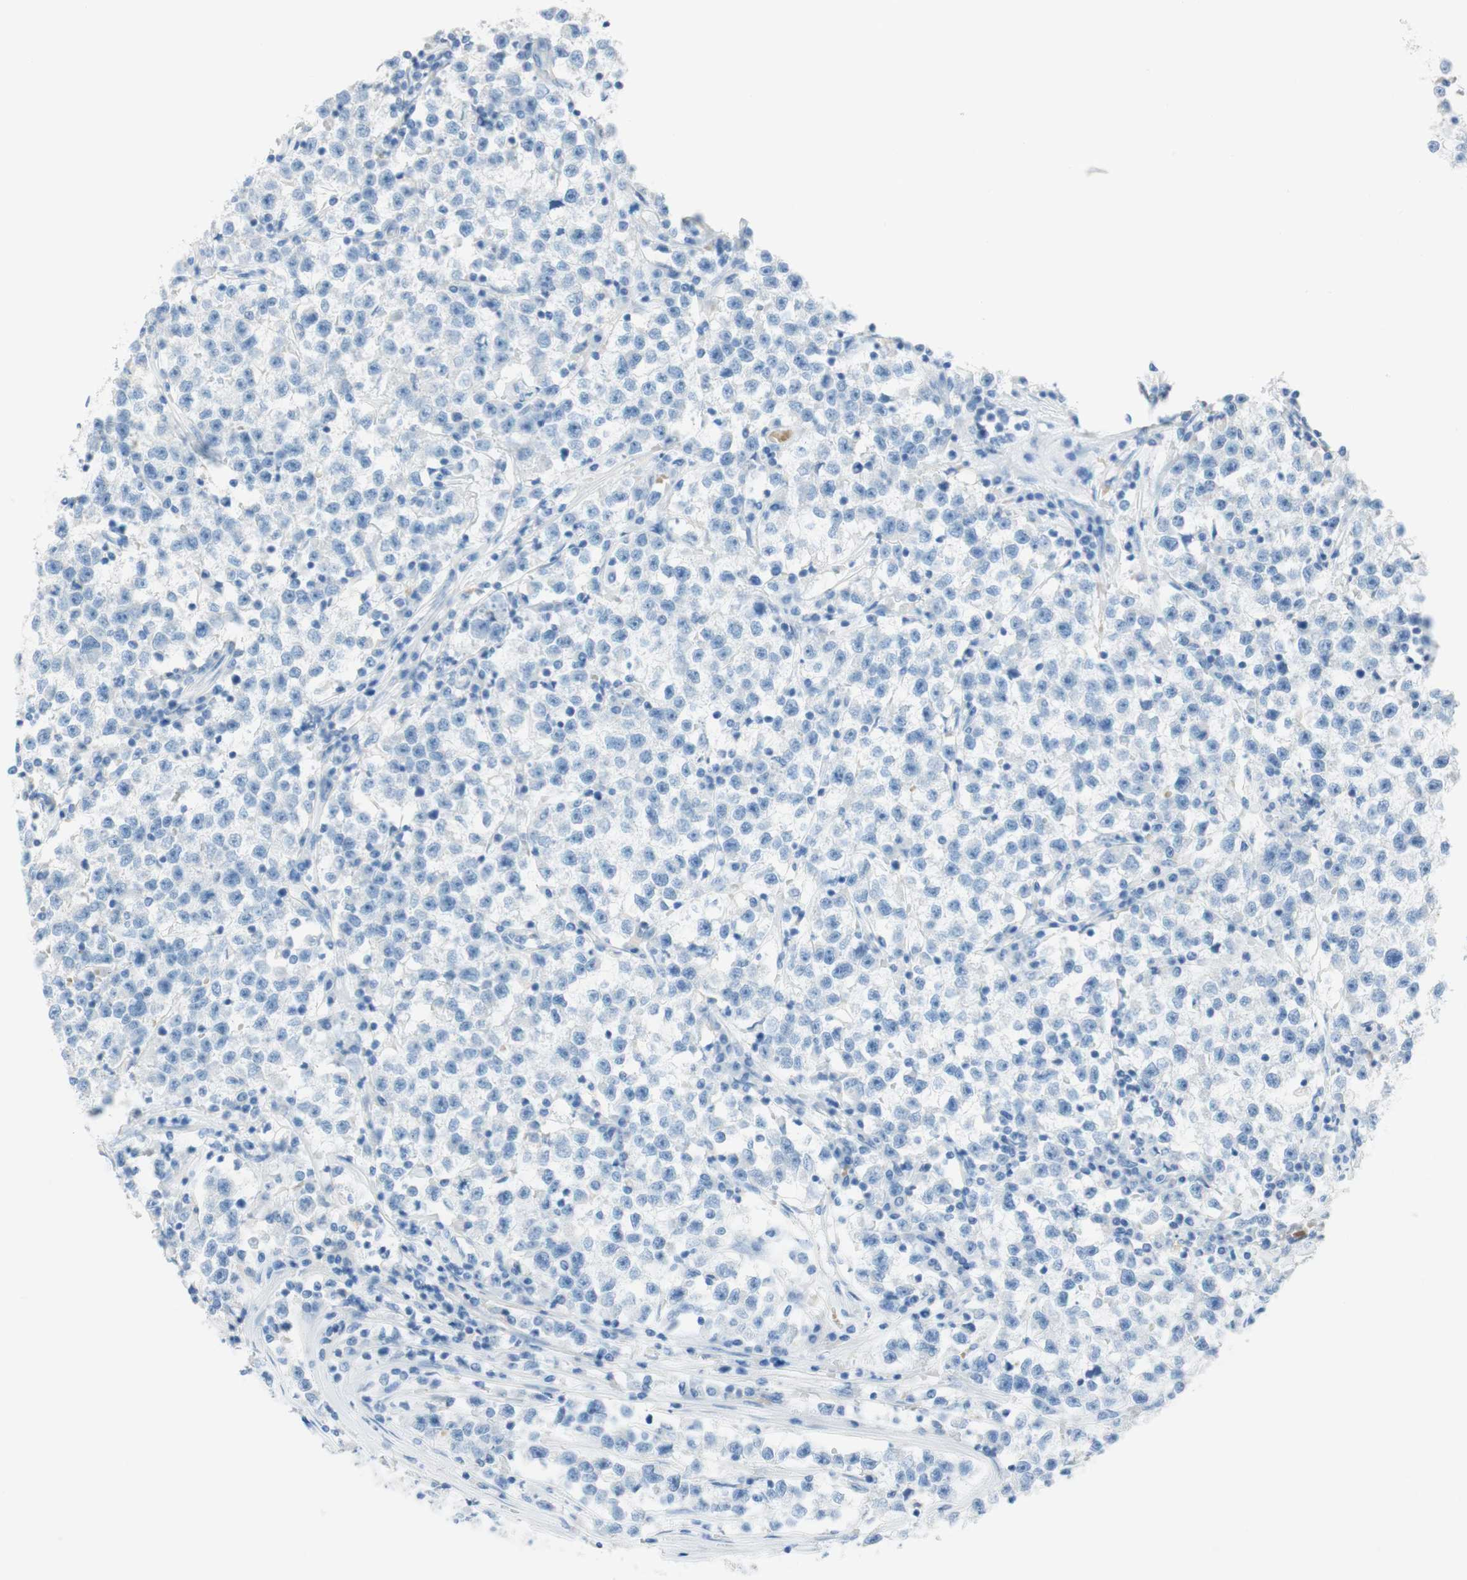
{"staining": {"intensity": "negative", "quantity": "none", "location": "none"}, "tissue": "testis cancer", "cell_type": "Tumor cells", "image_type": "cancer", "snomed": [{"axis": "morphology", "description": "Seminoma, NOS"}, {"axis": "topography", "description": "Testis"}], "caption": "DAB (3,3'-diaminobenzidine) immunohistochemical staining of human testis seminoma reveals no significant expression in tumor cells. (Brightfield microscopy of DAB (3,3'-diaminobenzidine) immunohistochemistry (IHC) at high magnification).", "gene": "CEACAM1", "patient": {"sex": "male", "age": 22}}